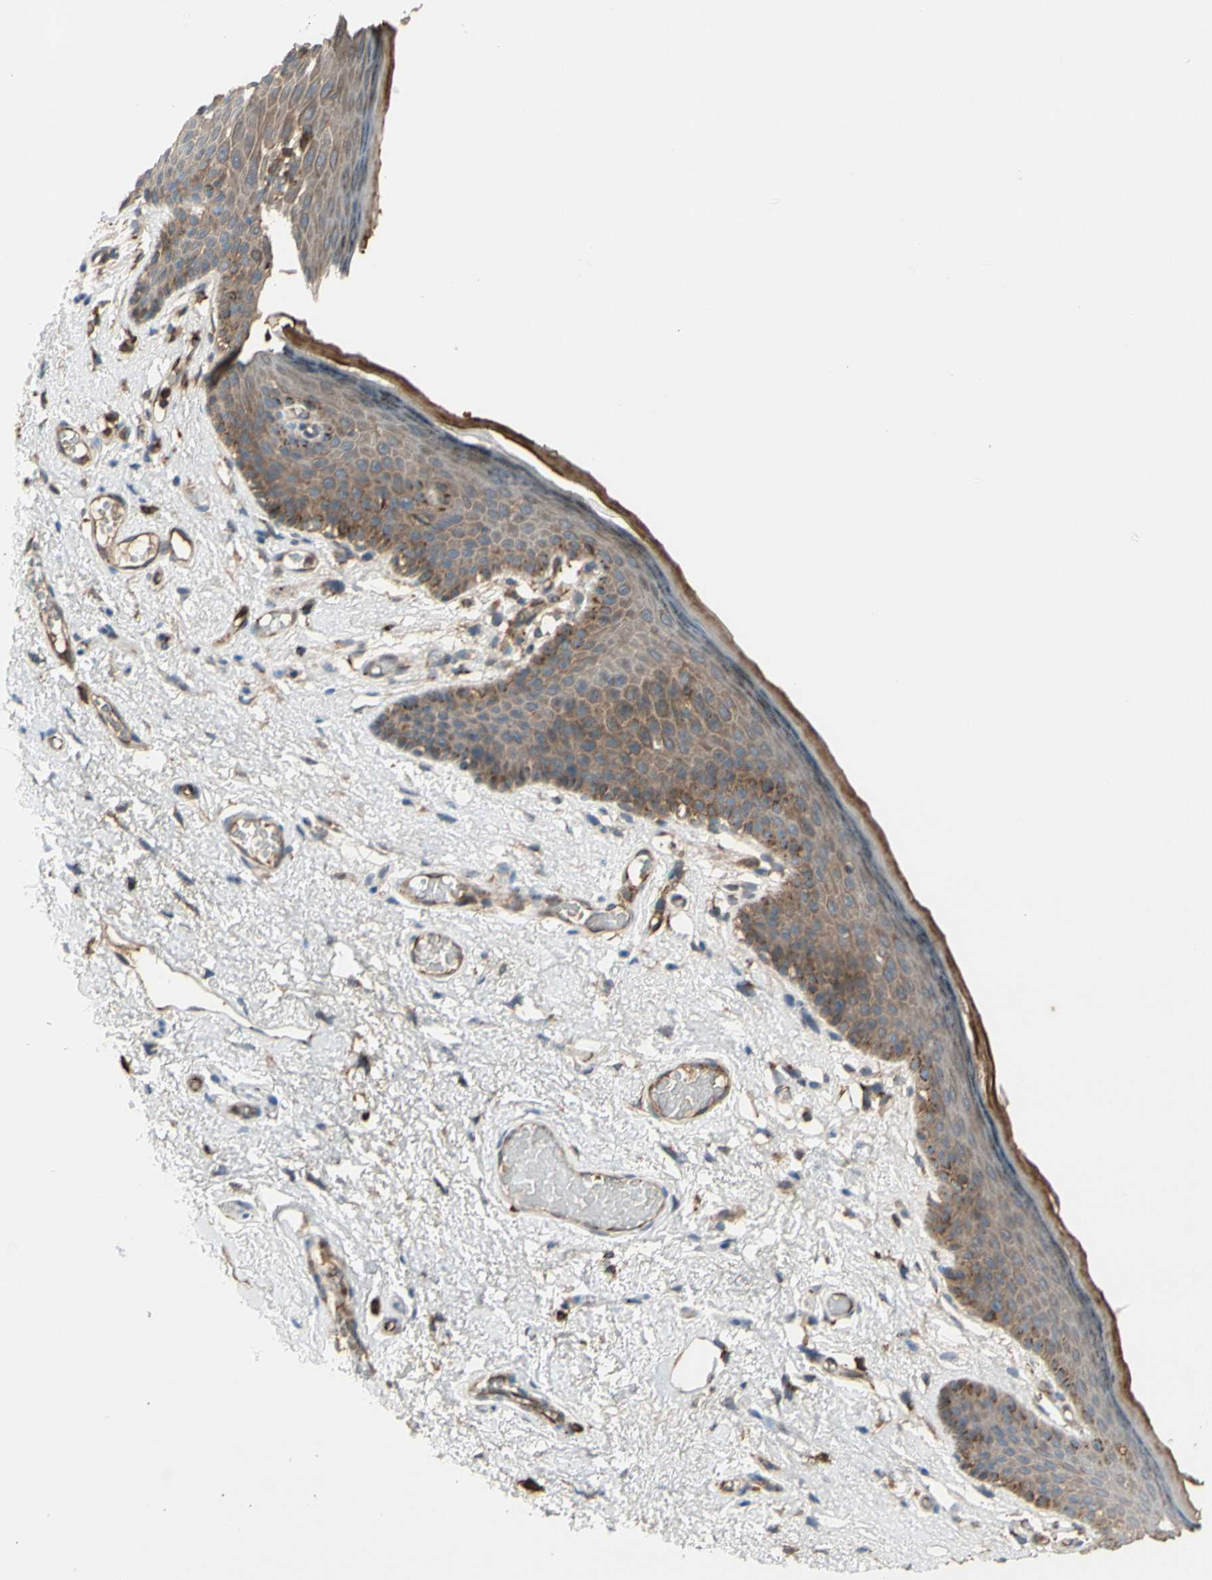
{"staining": {"intensity": "moderate", "quantity": ">75%", "location": "cytoplasmic/membranous"}, "tissue": "skin", "cell_type": "Epidermal cells", "image_type": "normal", "snomed": [{"axis": "morphology", "description": "Normal tissue, NOS"}, {"axis": "topography", "description": "Anal"}], "caption": "IHC (DAB) staining of normal human skin reveals moderate cytoplasmic/membranous protein expression in about >75% of epidermal cells.", "gene": "GALNT5", "patient": {"sex": "female", "age": 46}}